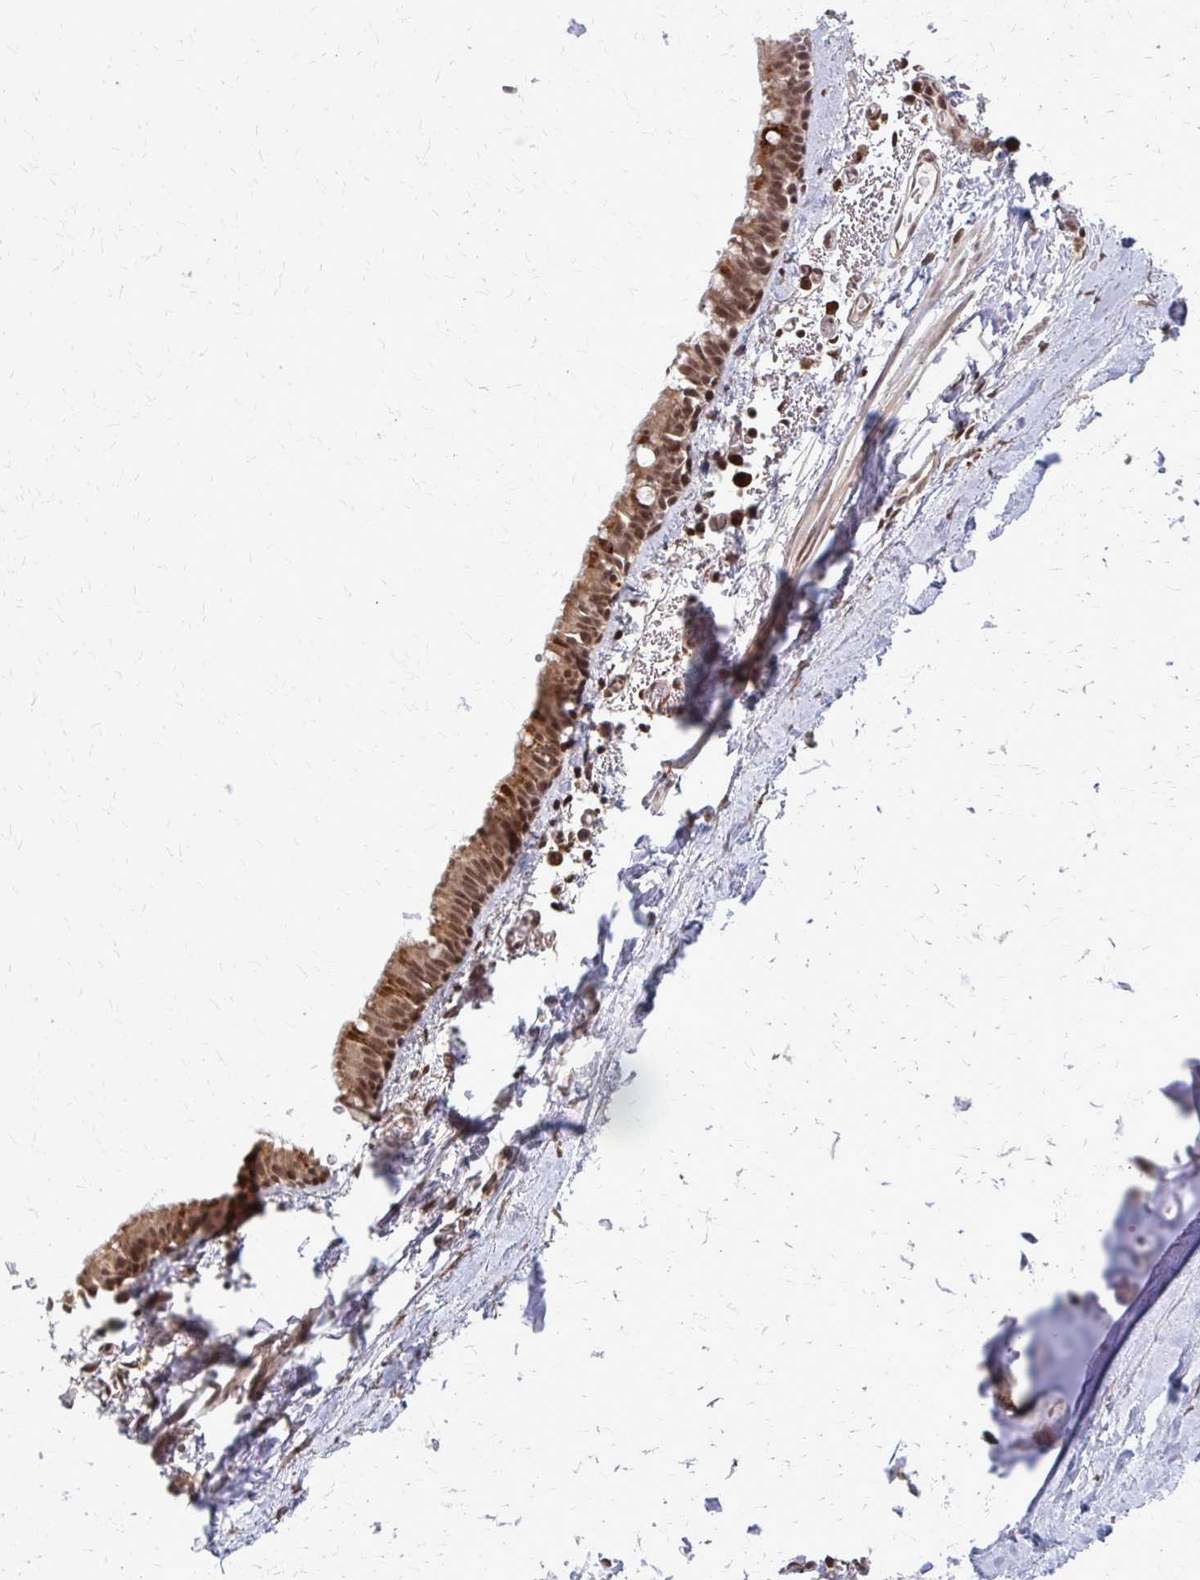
{"staining": {"intensity": "negative", "quantity": "none", "location": "none"}, "tissue": "adipose tissue", "cell_type": "Adipocytes", "image_type": "normal", "snomed": [{"axis": "morphology", "description": "Normal tissue, NOS"}, {"axis": "topography", "description": "Cartilage tissue"}, {"axis": "topography", "description": "Bronchus"}, {"axis": "topography", "description": "Peripheral nerve tissue"}], "caption": "Human adipose tissue stained for a protein using immunohistochemistry demonstrates no expression in adipocytes.", "gene": "HDAC3", "patient": {"sex": "male", "age": 67}}